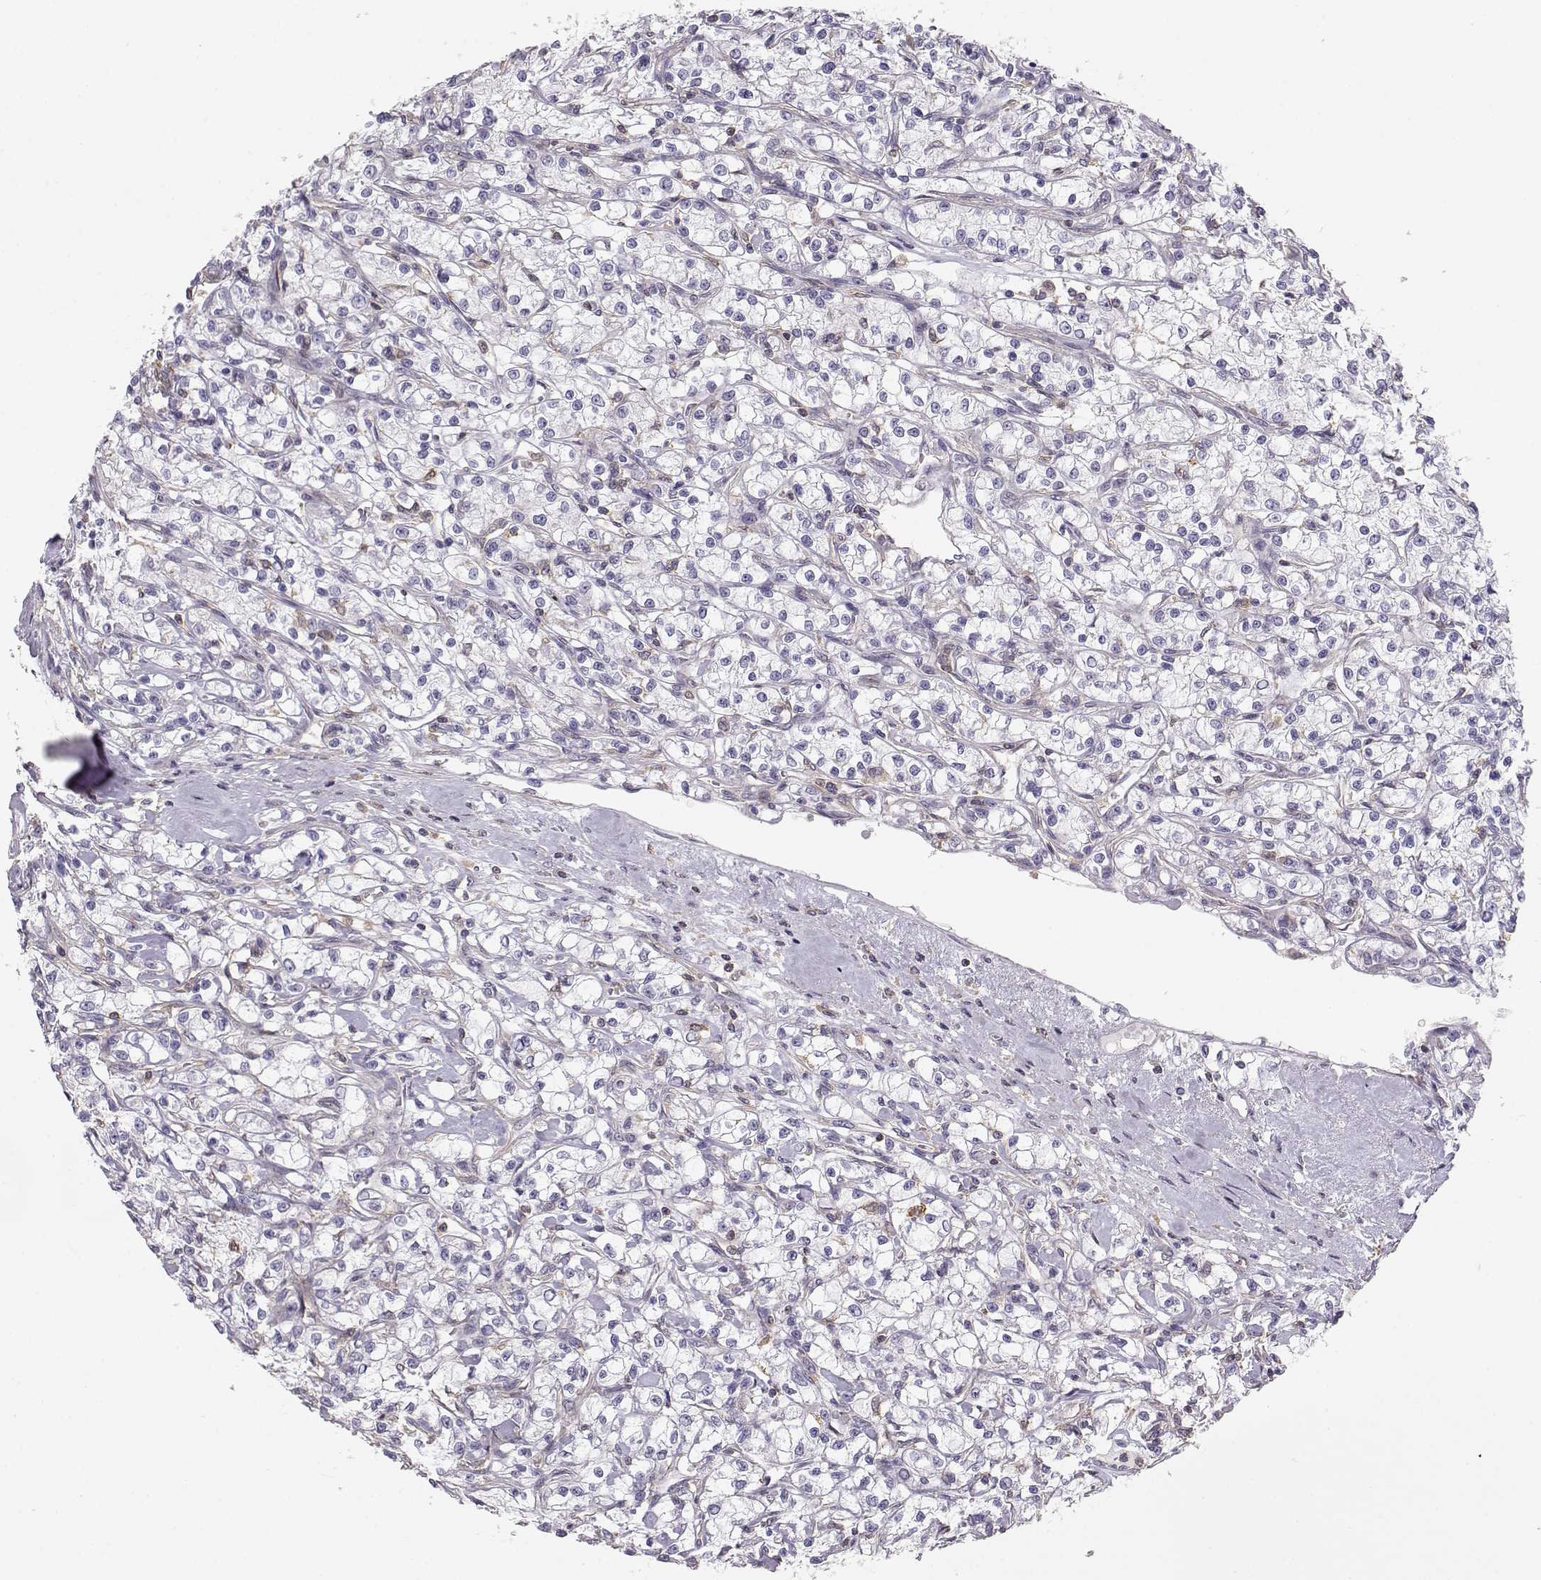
{"staining": {"intensity": "negative", "quantity": "none", "location": "none"}, "tissue": "renal cancer", "cell_type": "Tumor cells", "image_type": "cancer", "snomed": [{"axis": "morphology", "description": "Adenocarcinoma, NOS"}, {"axis": "topography", "description": "Kidney"}], "caption": "Immunohistochemical staining of human adenocarcinoma (renal) exhibits no significant positivity in tumor cells.", "gene": "DAPL1", "patient": {"sex": "female", "age": 59}}